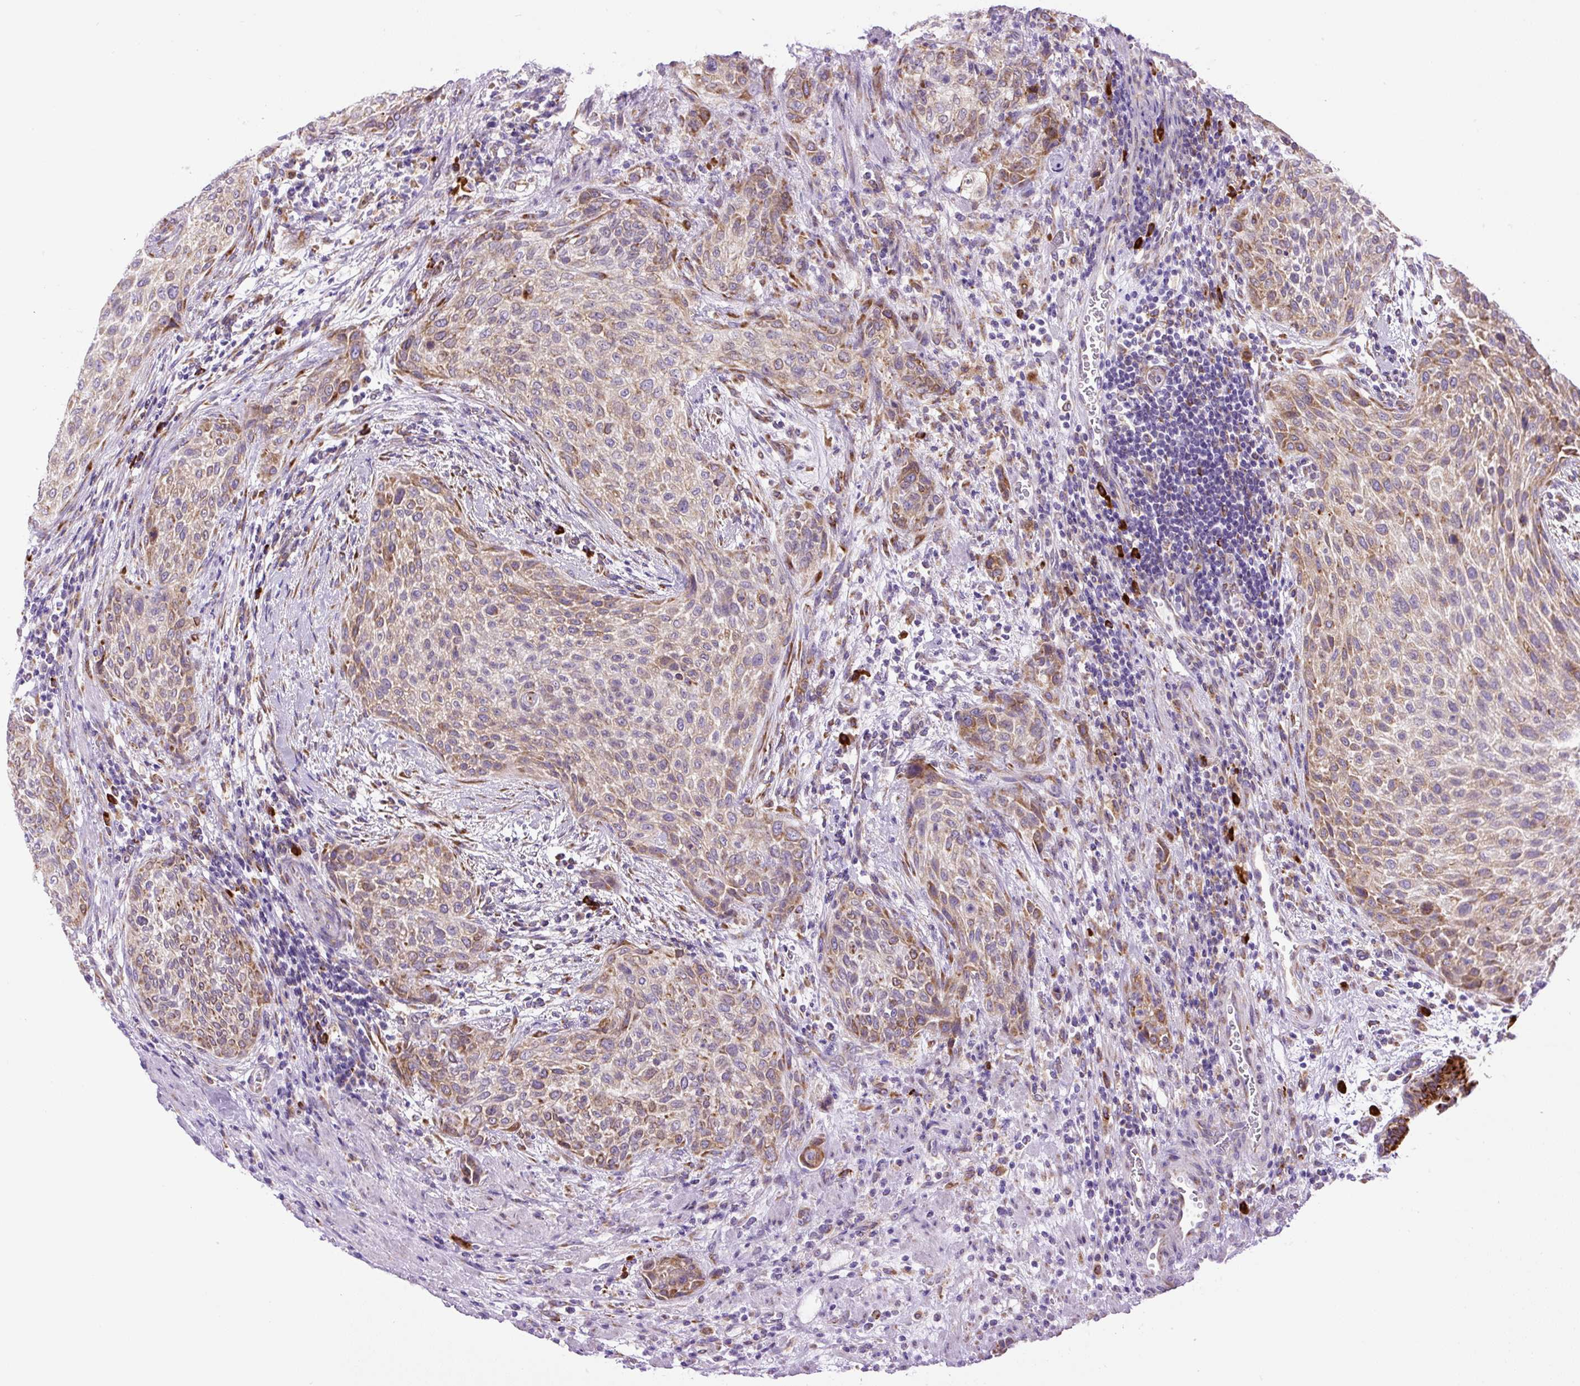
{"staining": {"intensity": "moderate", "quantity": ">75%", "location": "cytoplasmic/membranous"}, "tissue": "urothelial cancer", "cell_type": "Tumor cells", "image_type": "cancer", "snomed": [{"axis": "morphology", "description": "Urothelial carcinoma, High grade"}, {"axis": "topography", "description": "Urinary bladder"}], "caption": "Urothelial cancer was stained to show a protein in brown. There is medium levels of moderate cytoplasmic/membranous staining in approximately >75% of tumor cells.", "gene": "DDOST", "patient": {"sex": "male", "age": 35}}